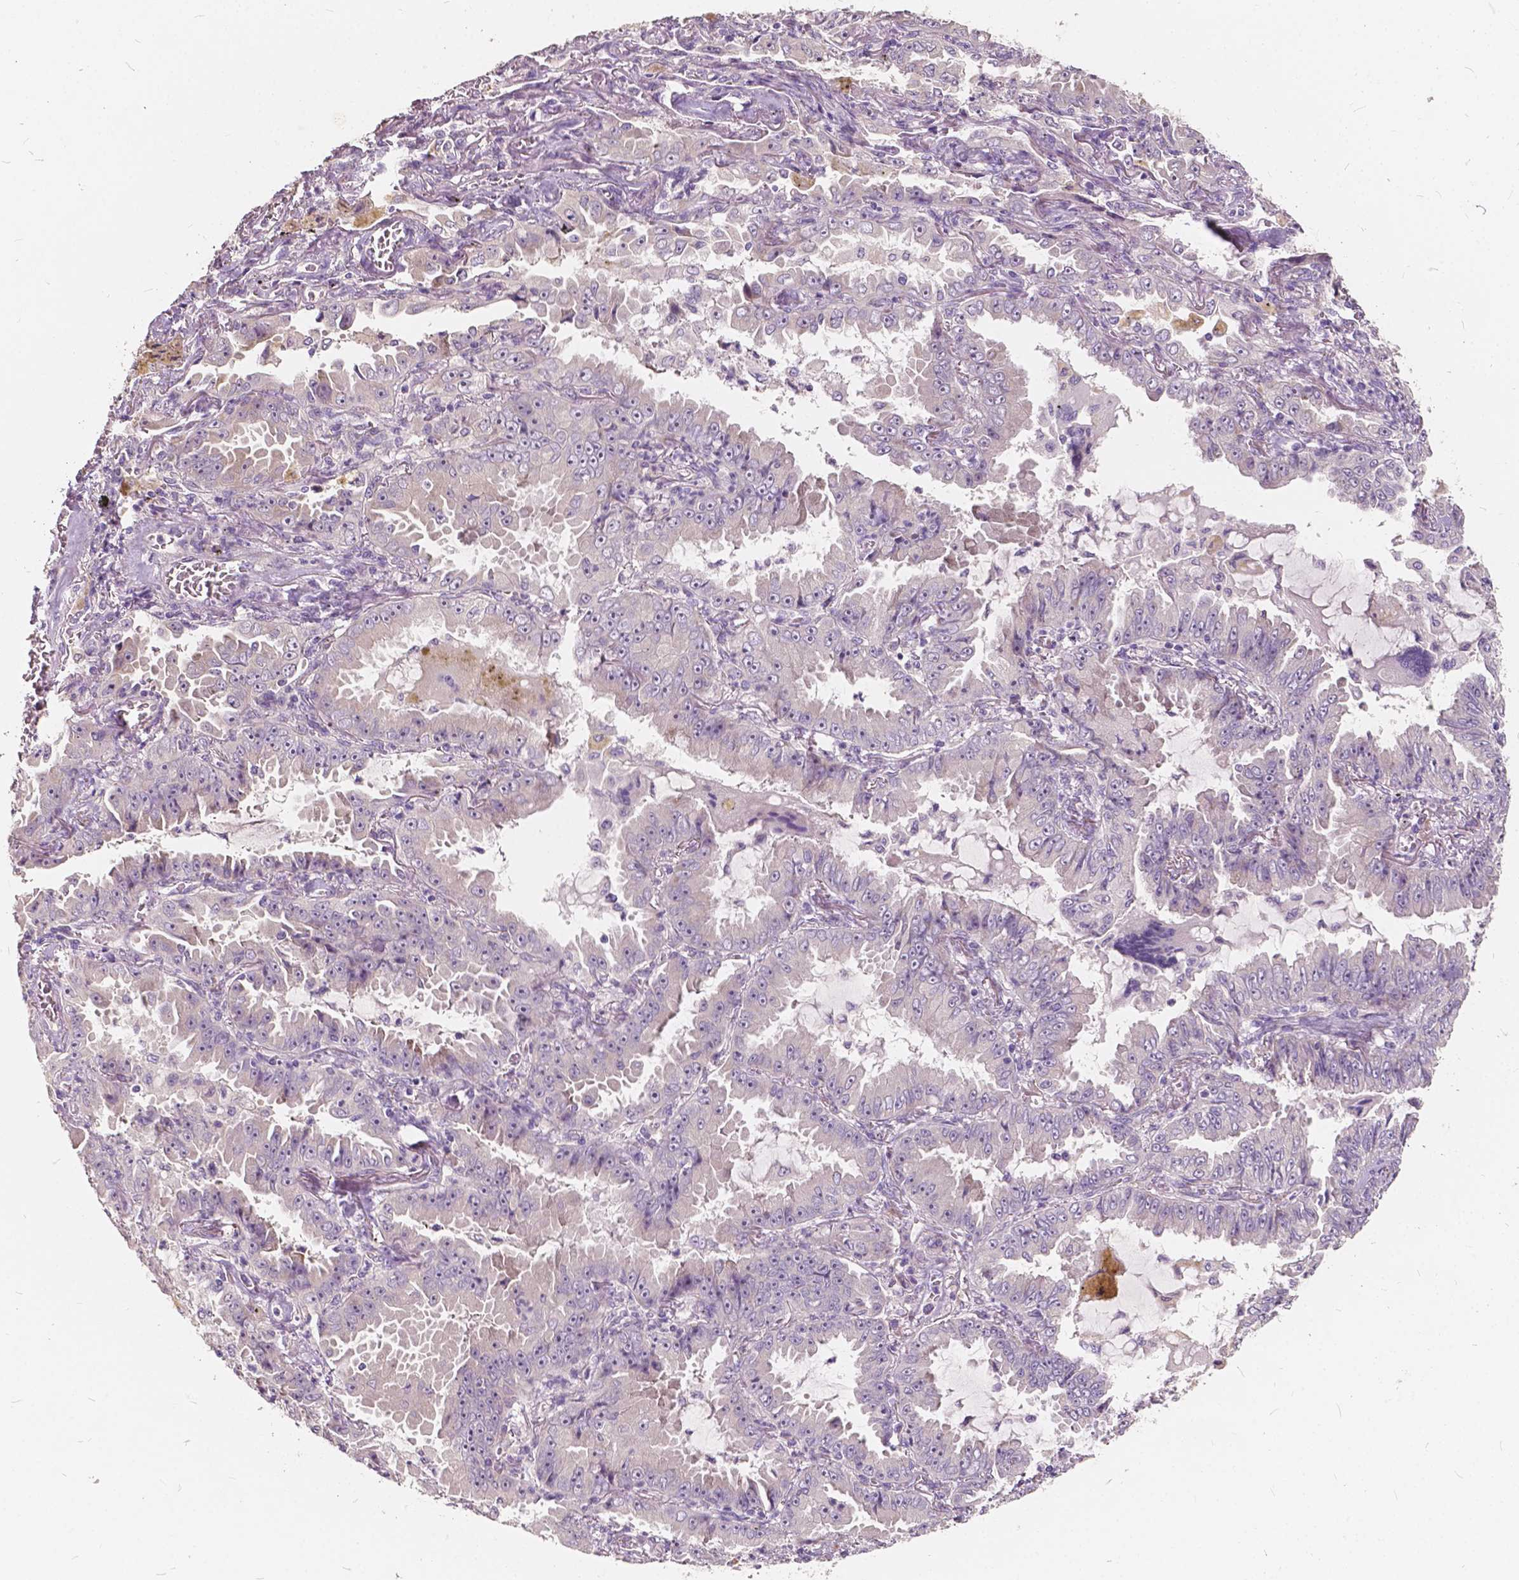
{"staining": {"intensity": "negative", "quantity": "none", "location": "none"}, "tissue": "lung cancer", "cell_type": "Tumor cells", "image_type": "cancer", "snomed": [{"axis": "morphology", "description": "Adenocarcinoma, NOS"}, {"axis": "topography", "description": "Lung"}], "caption": "Protein analysis of lung cancer displays no significant staining in tumor cells.", "gene": "SLC7A8", "patient": {"sex": "female", "age": 52}}